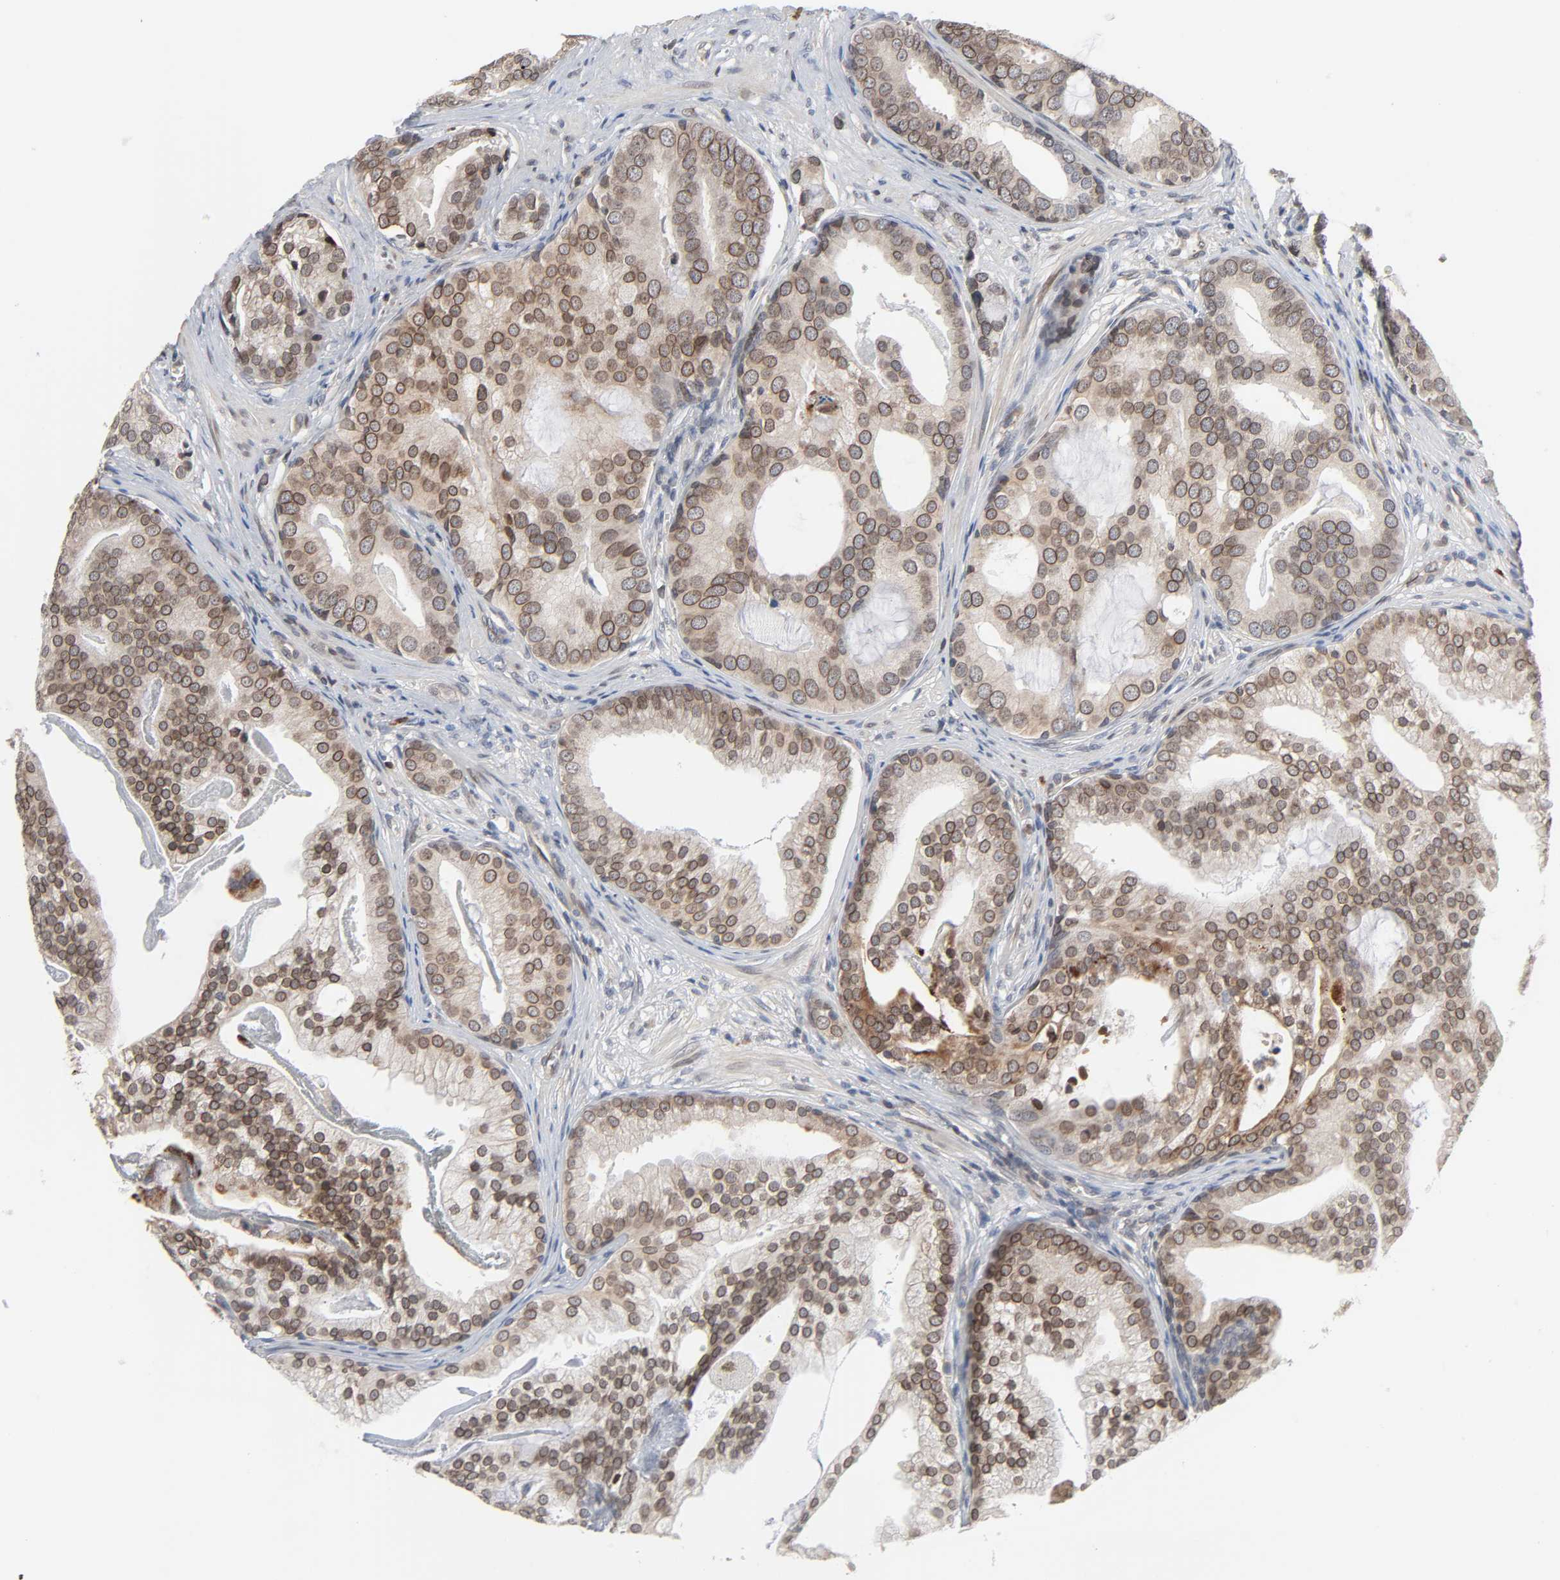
{"staining": {"intensity": "moderate", "quantity": ">75%", "location": "cytoplasmic/membranous,nuclear"}, "tissue": "prostate cancer", "cell_type": "Tumor cells", "image_type": "cancer", "snomed": [{"axis": "morphology", "description": "Adenocarcinoma, Low grade"}, {"axis": "topography", "description": "Prostate"}], "caption": "A high-resolution micrograph shows IHC staining of prostate cancer (adenocarcinoma (low-grade)), which exhibits moderate cytoplasmic/membranous and nuclear positivity in about >75% of tumor cells.", "gene": "CCDC175", "patient": {"sex": "male", "age": 58}}